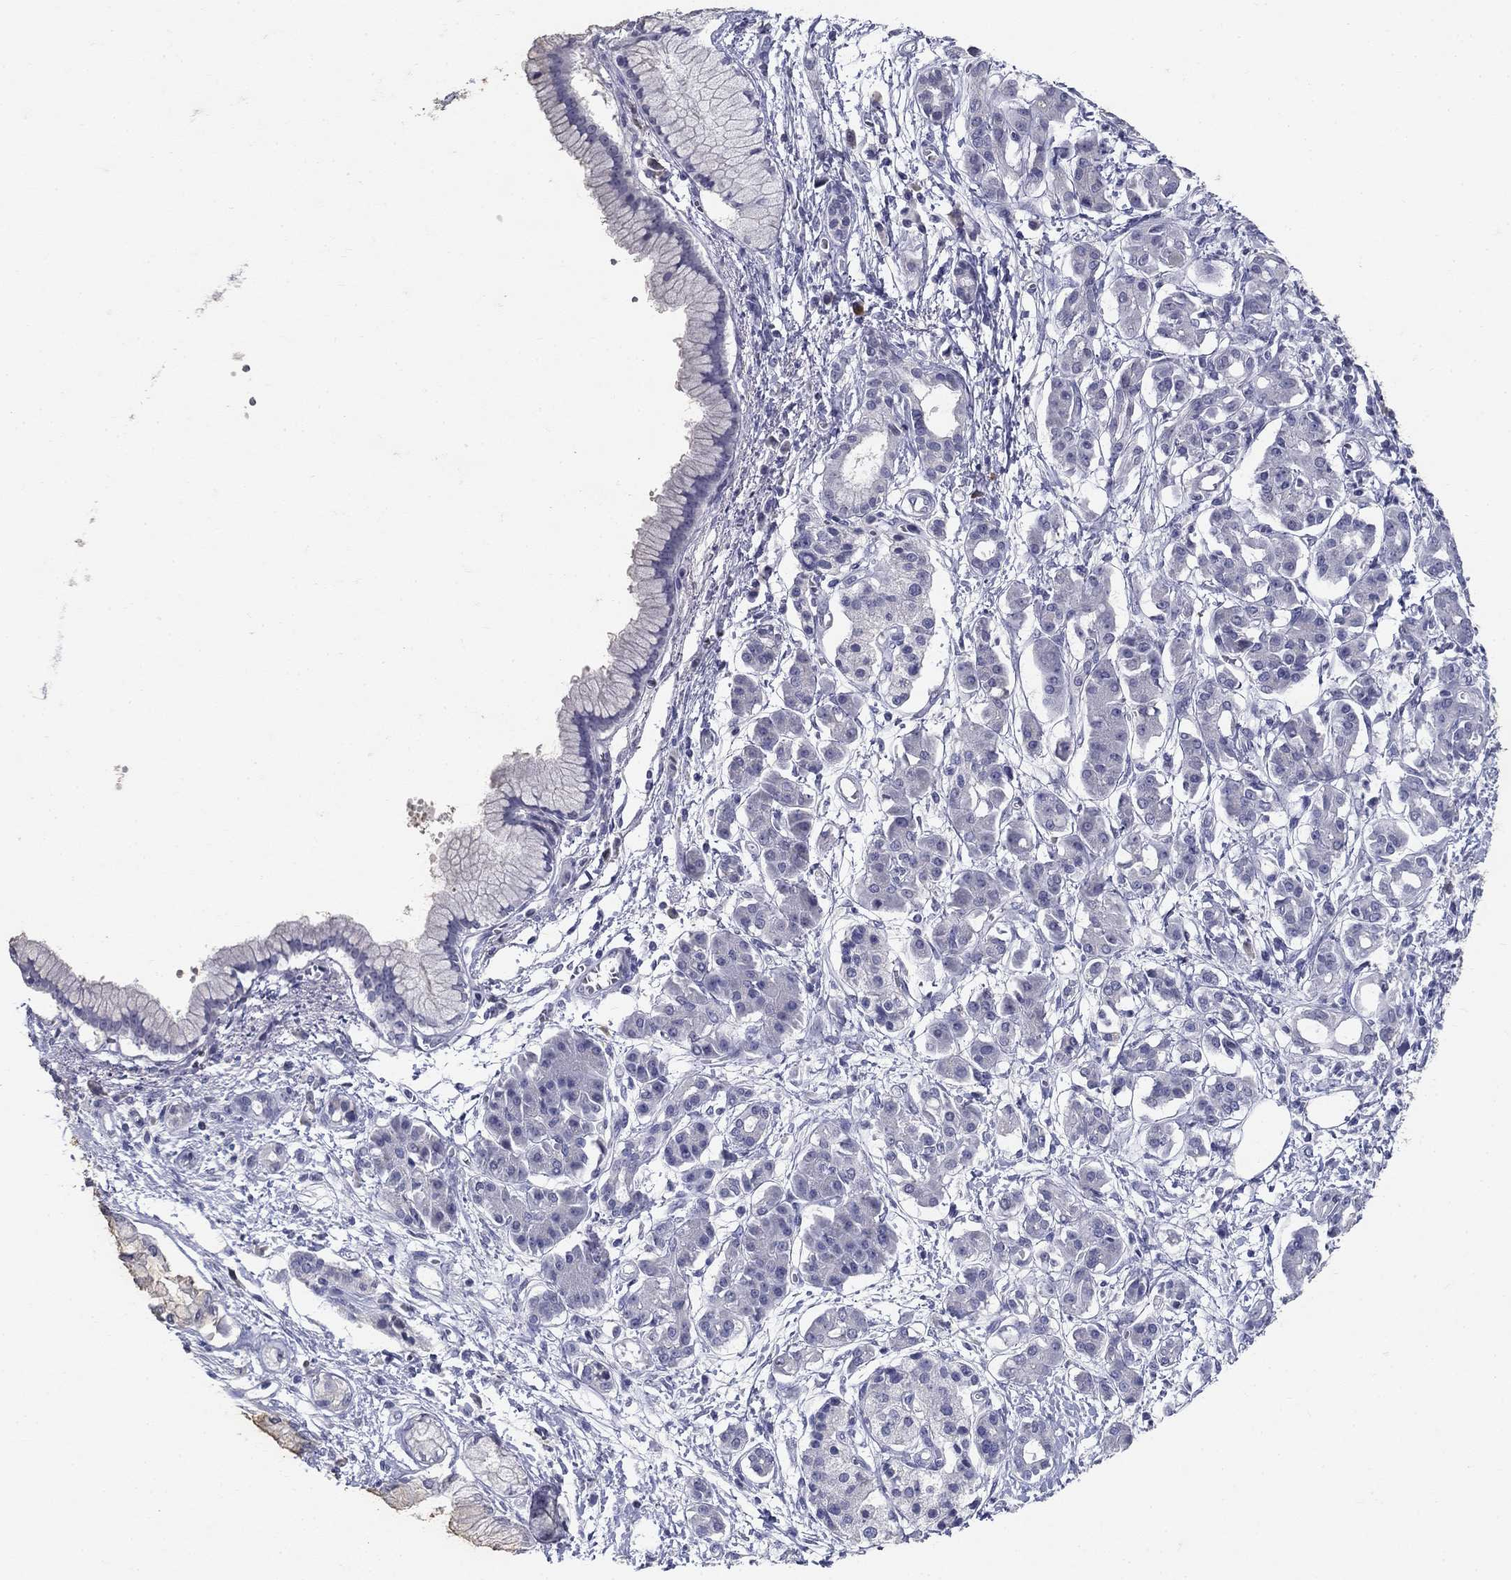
{"staining": {"intensity": "negative", "quantity": "none", "location": "none"}, "tissue": "pancreatic cancer", "cell_type": "Tumor cells", "image_type": "cancer", "snomed": [{"axis": "morphology", "description": "Adenocarcinoma, NOS"}, {"axis": "topography", "description": "Pancreas"}], "caption": "This is an immunohistochemistry (IHC) image of pancreatic cancer. There is no staining in tumor cells.", "gene": "POMC", "patient": {"sex": "male", "age": 72}}